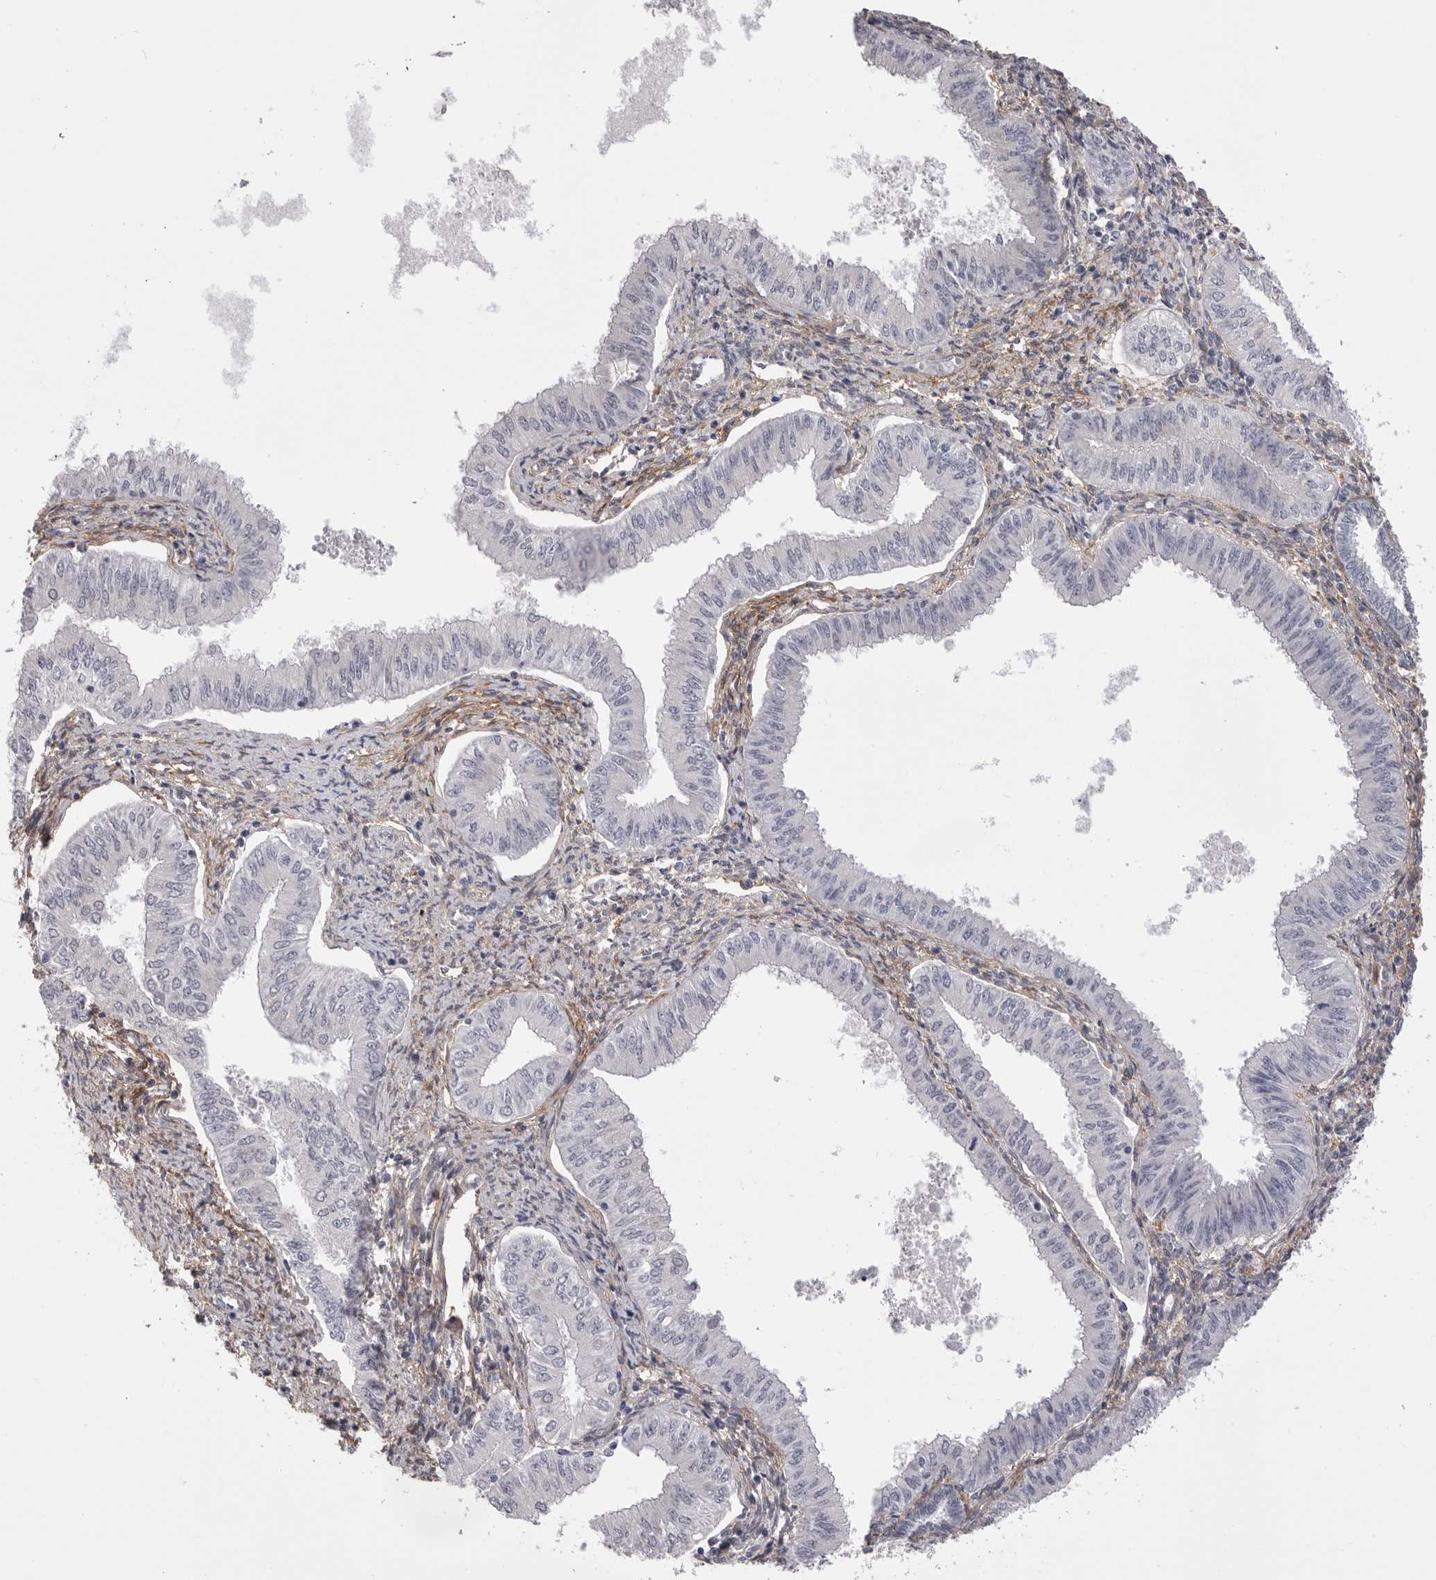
{"staining": {"intensity": "negative", "quantity": "none", "location": "none"}, "tissue": "endometrial cancer", "cell_type": "Tumor cells", "image_type": "cancer", "snomed": [{"axis": "morphology", "description": "Normal tissue, NOS"}, {"axis": "morphology", "description": "Adenocarcinoma, NOS"}, {"axis": "topography", "description": "Endometrium"}], "caption": "Immunohistochemistry image of neoplastic tissue: adenocarcinoma (endometrial) stained with DAB shows no significant protein expression in tumor cells.", "gene": "AKAP12", "patient": {"sex": "female", "age": 53}}